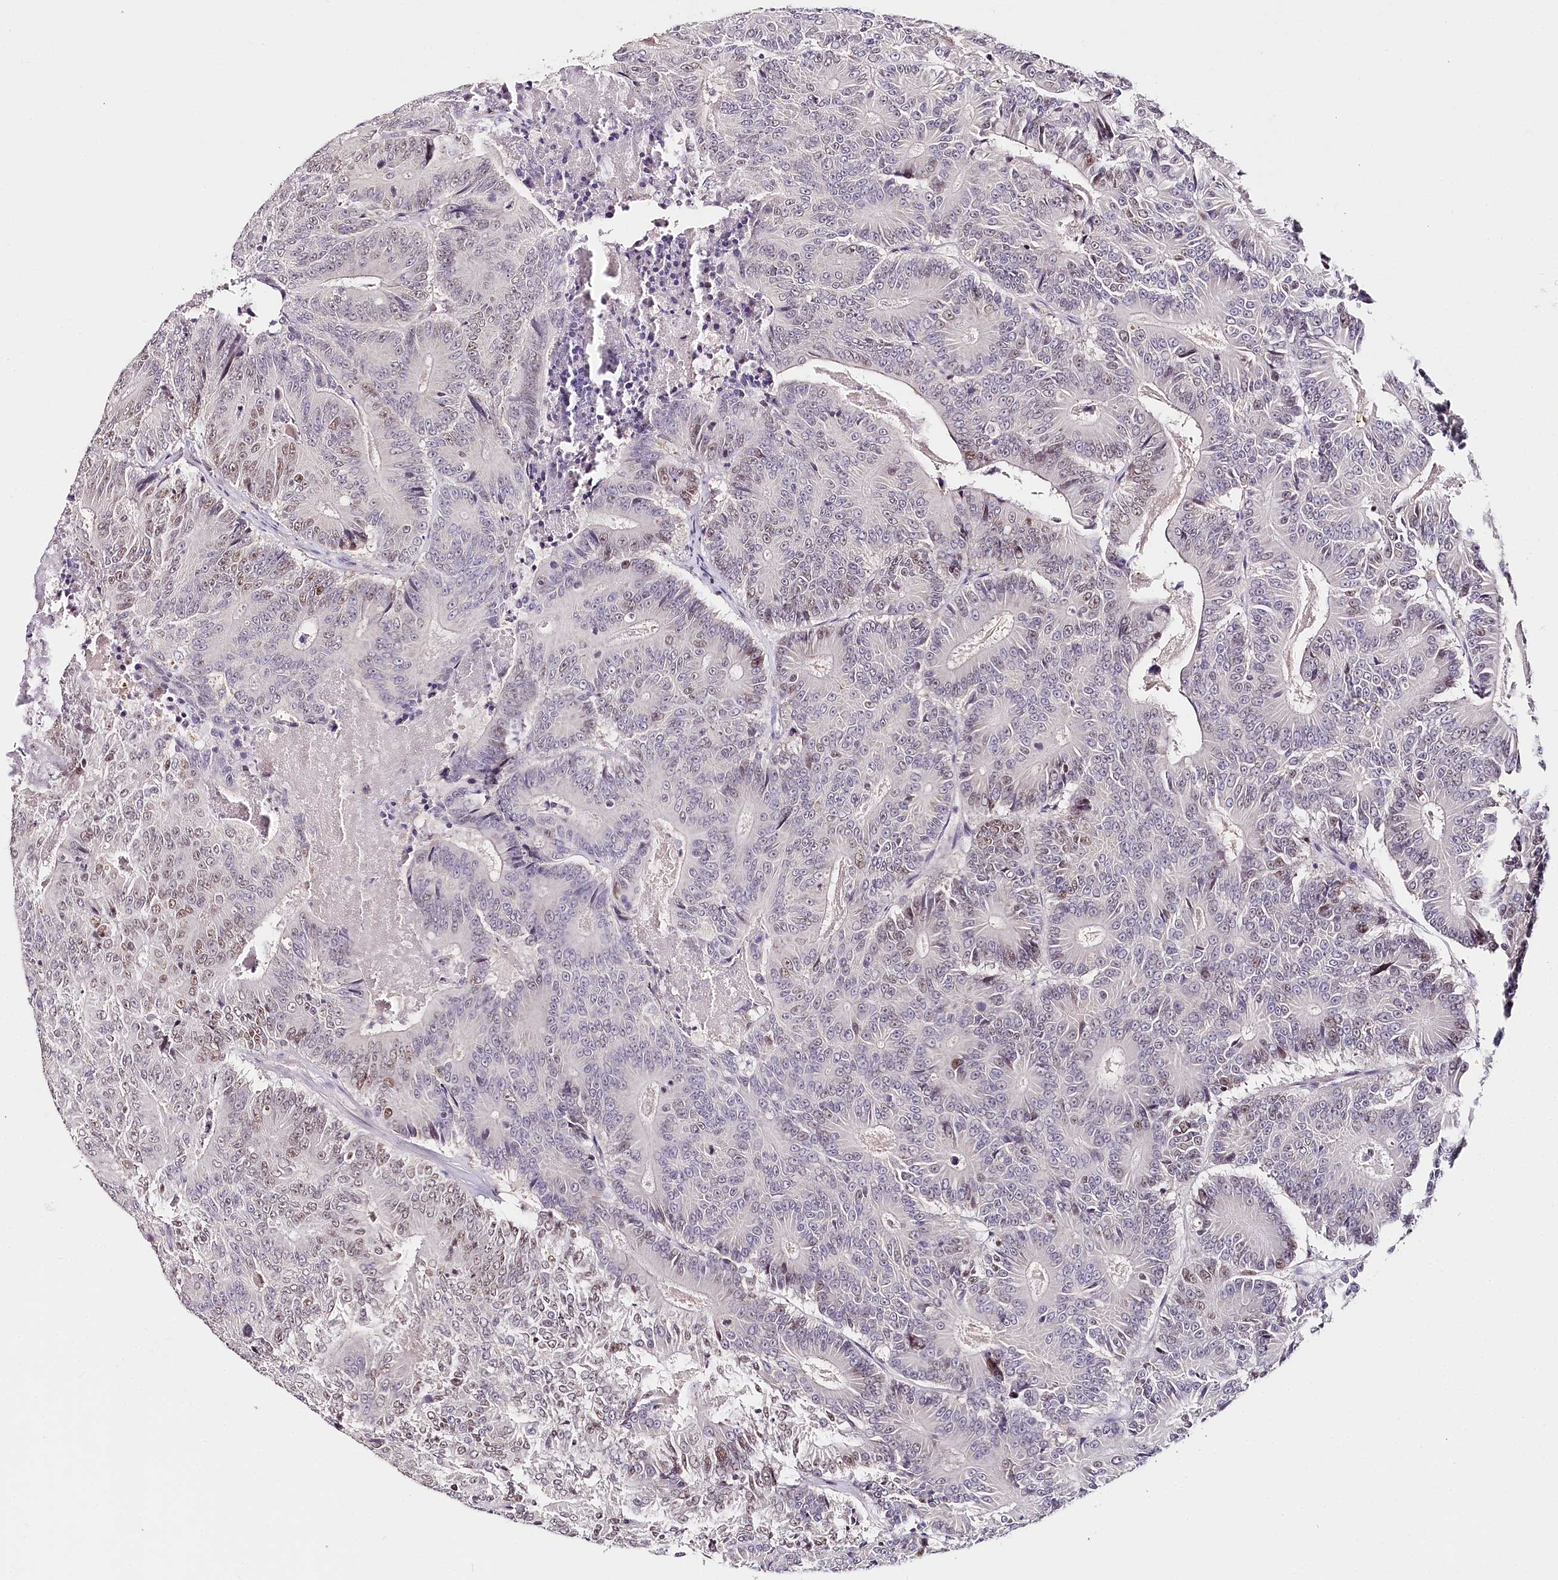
{"staining": {"intensity": "weak", "quantity": "<25%", "location": "nuclear"}, "tissue": "colorectal cancer", "cell_type": "Tumor cells", "image_type": "cancer", "snomed": [{"axis": "morphology", "description": "Adenocarcinoma, NOS"}, {"axis": "topography", "description": "Colon"}], "caption": "Histopathology image shows no significant protein staining in tumor cells of colorectal adenocarcinoma. The staining is performed using DAB brown chromogen with nuclei counter-stained in using hematoxylin.", "gene": "TP53", "patient": {"sex": "male", "age": 83}}